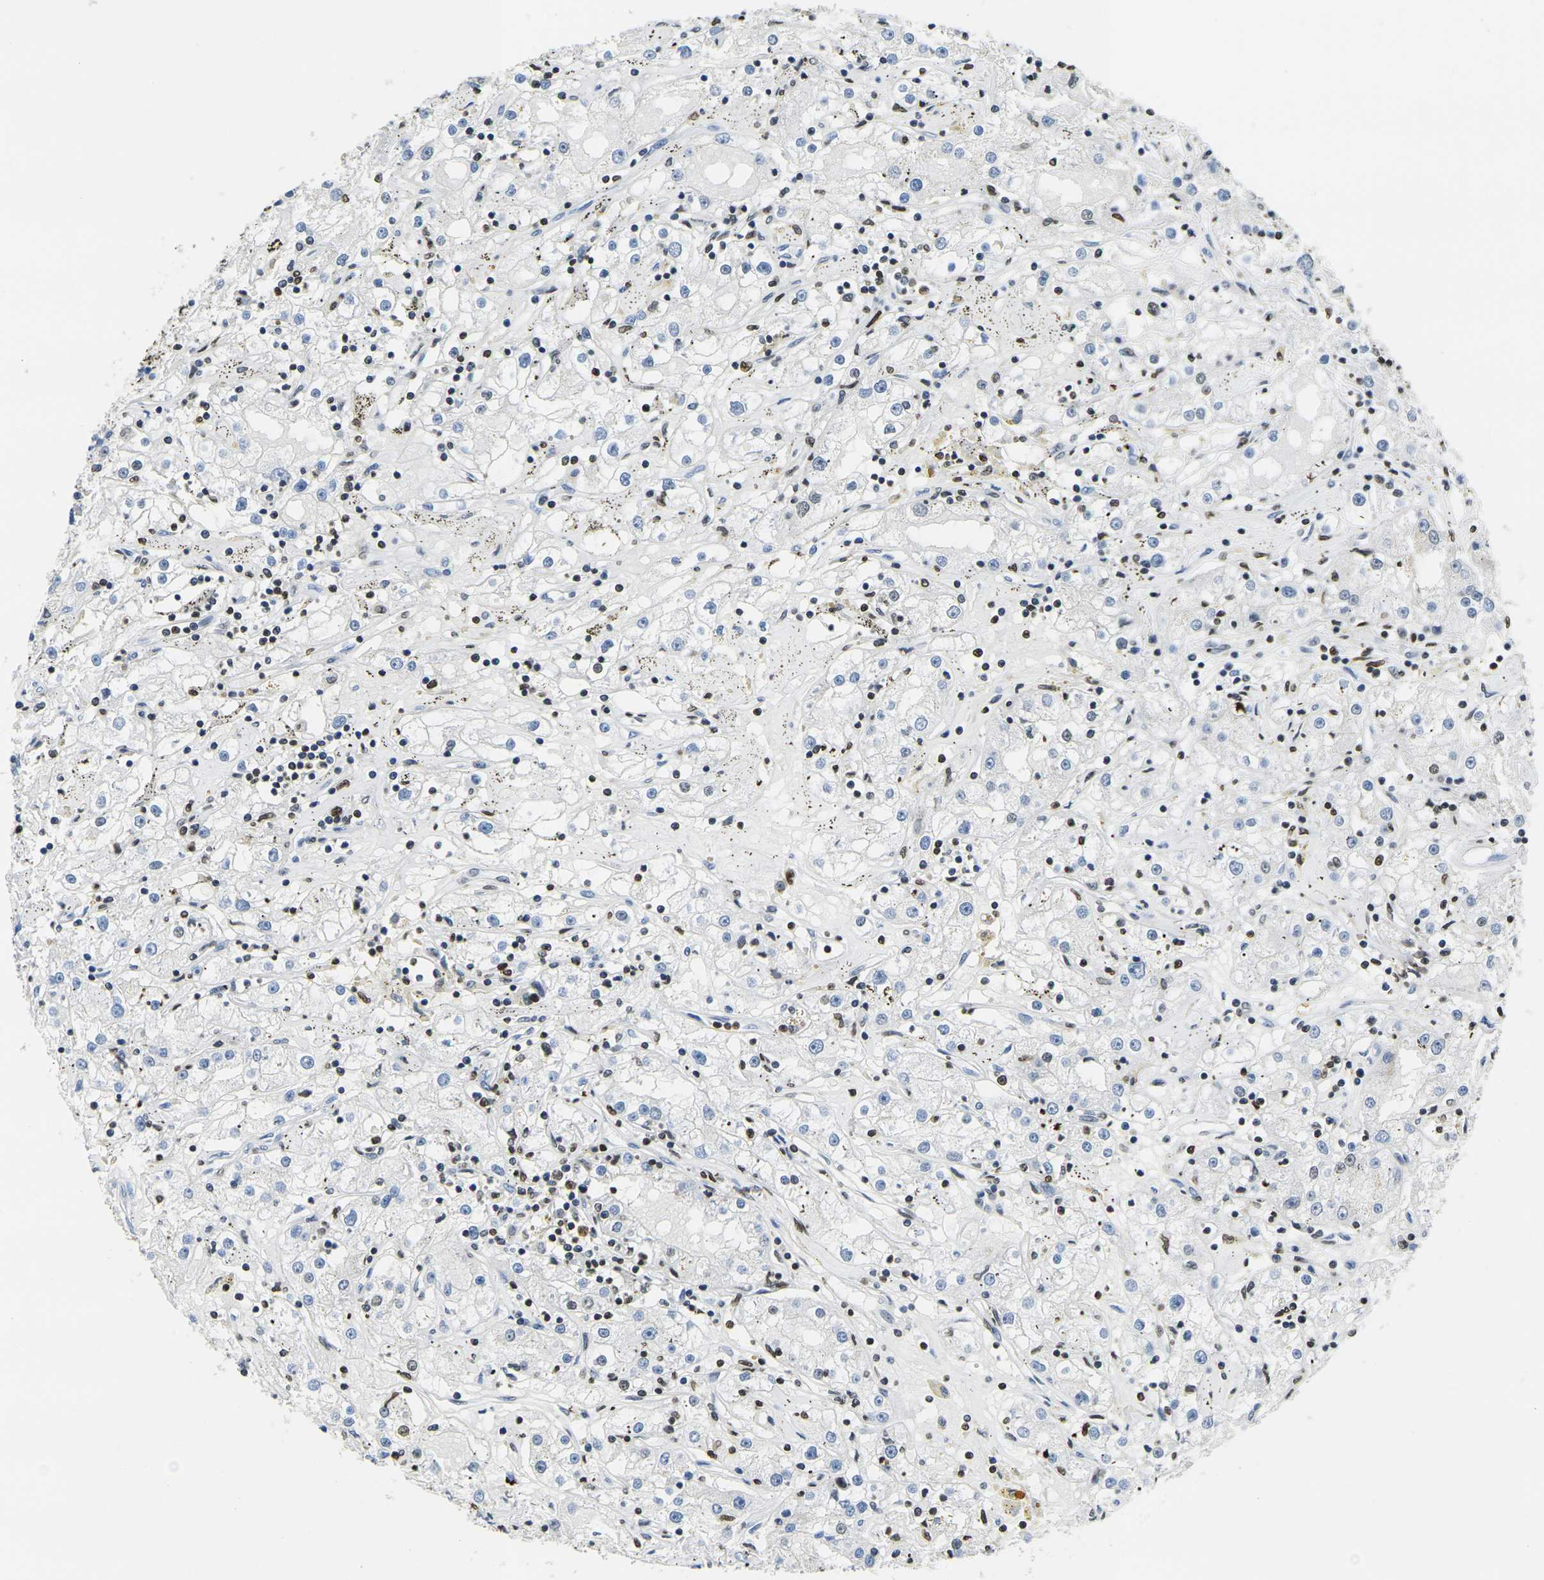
{"staining": {"intensity": "negative", "quantity": "none", "location": "none"}, "tissue": "renal cancer", "cell_type": "Tumor cells", "image_type": "cancer", "snomed": [{"axis": "morphology", "description": "Adenocarcinoma, NOS"}, {"axis": "topography", "description": "Kidney"}], "caption": "High power microscopy photomicrograph of an immunohistochemistry photomicrograph of adenocarcinoma (renal), revealing no significant expression in tumor cells.", "gene": "DRAXIN", "patient": {"sex": "male", "age": 56}}